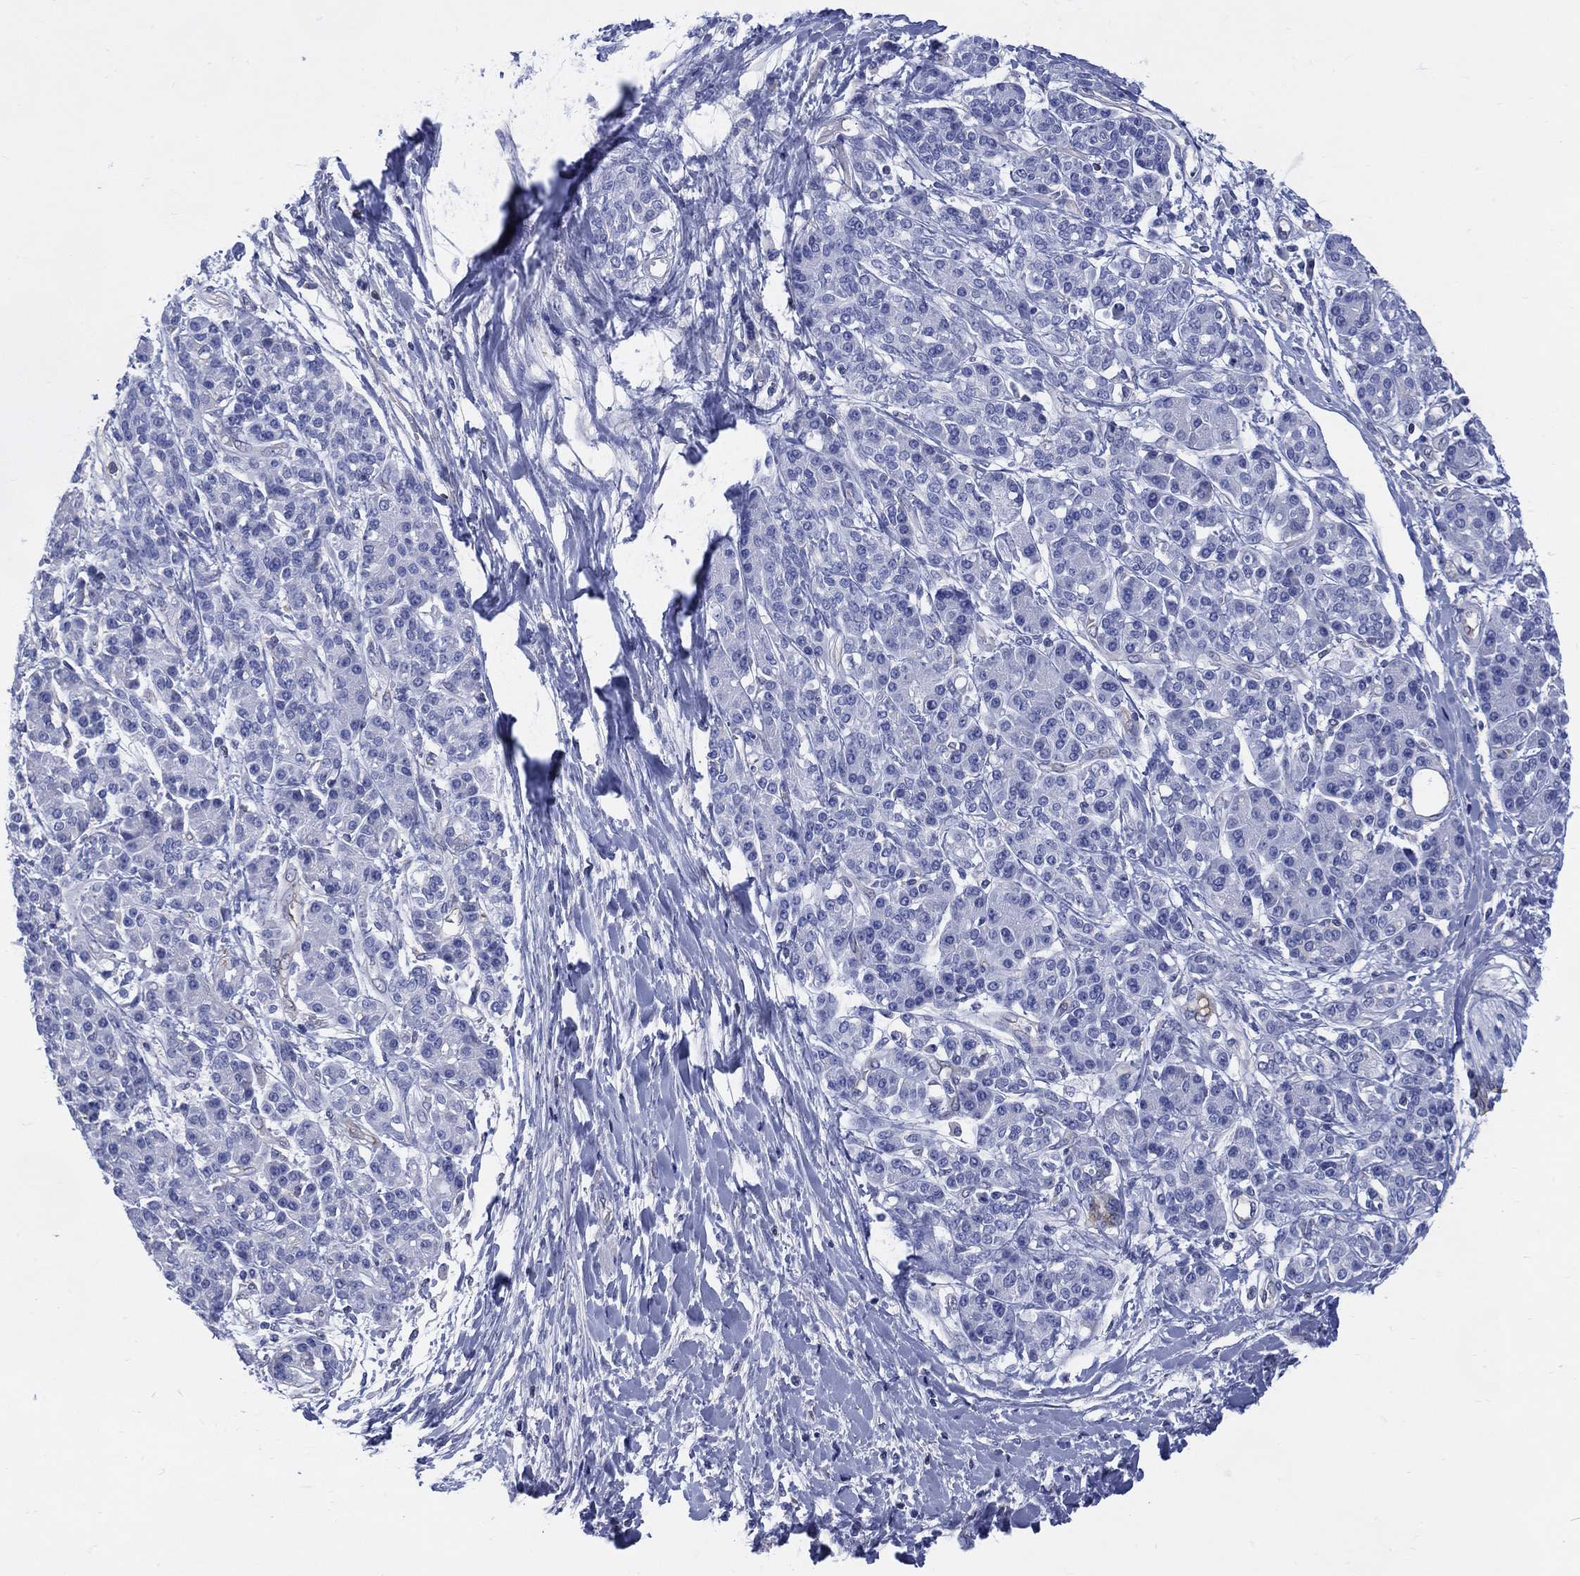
{"staining": {"intensity": "negative", "quantity": "none", "location": "none"}, "tissue": "pancreatic cancer", "cell_type": "Tumor cells", "image_type": "cancer", "snomed": [{"axis": "morphology", "description": "Adenocarcinoma, NOS"}, {"axis": "topography", "description": "Pancreas"}], "caption": "Pancreatic adenocarcinoma stained for a protein using immunohistochemistry (IHC) displays no staining tumor cells.", "gene": "DDI1", "patient": {"sex": "female", "age": 56}}